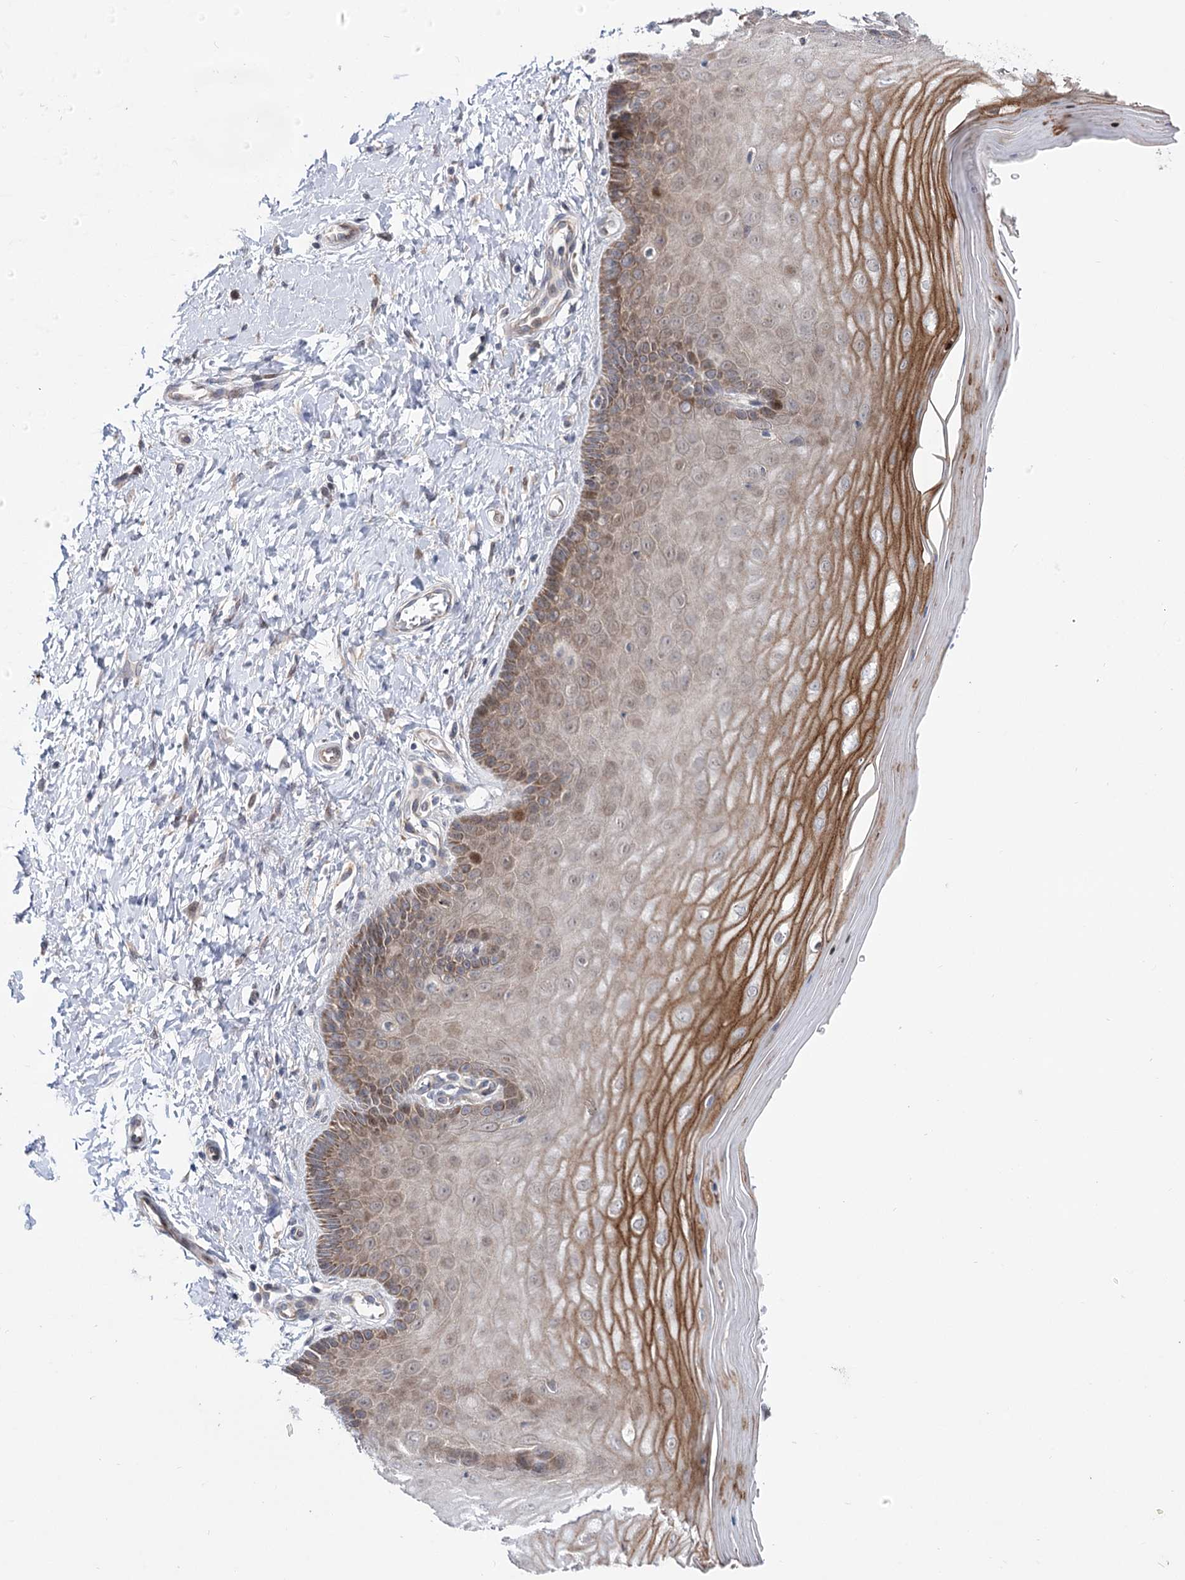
{"staining": {"intensity": "weak", "quantity": ">75%", "location": "cytoplasmic/membranous"}, "tissue": "cervix", "cell_type": "Glandular cells", "image_type": "normal", "snomed": [{"axis": "morphology", "description": "Normal tissue, NOS"}, {"axis": "topography", "description": "Cervix"}], "caption": "Weak cytoplasmic/membranous expression is present in approximately >75% of glandular cells in normal cervix.", "gene": "ARHGAP32", "patient": {"sex": "female", "age": 55}}